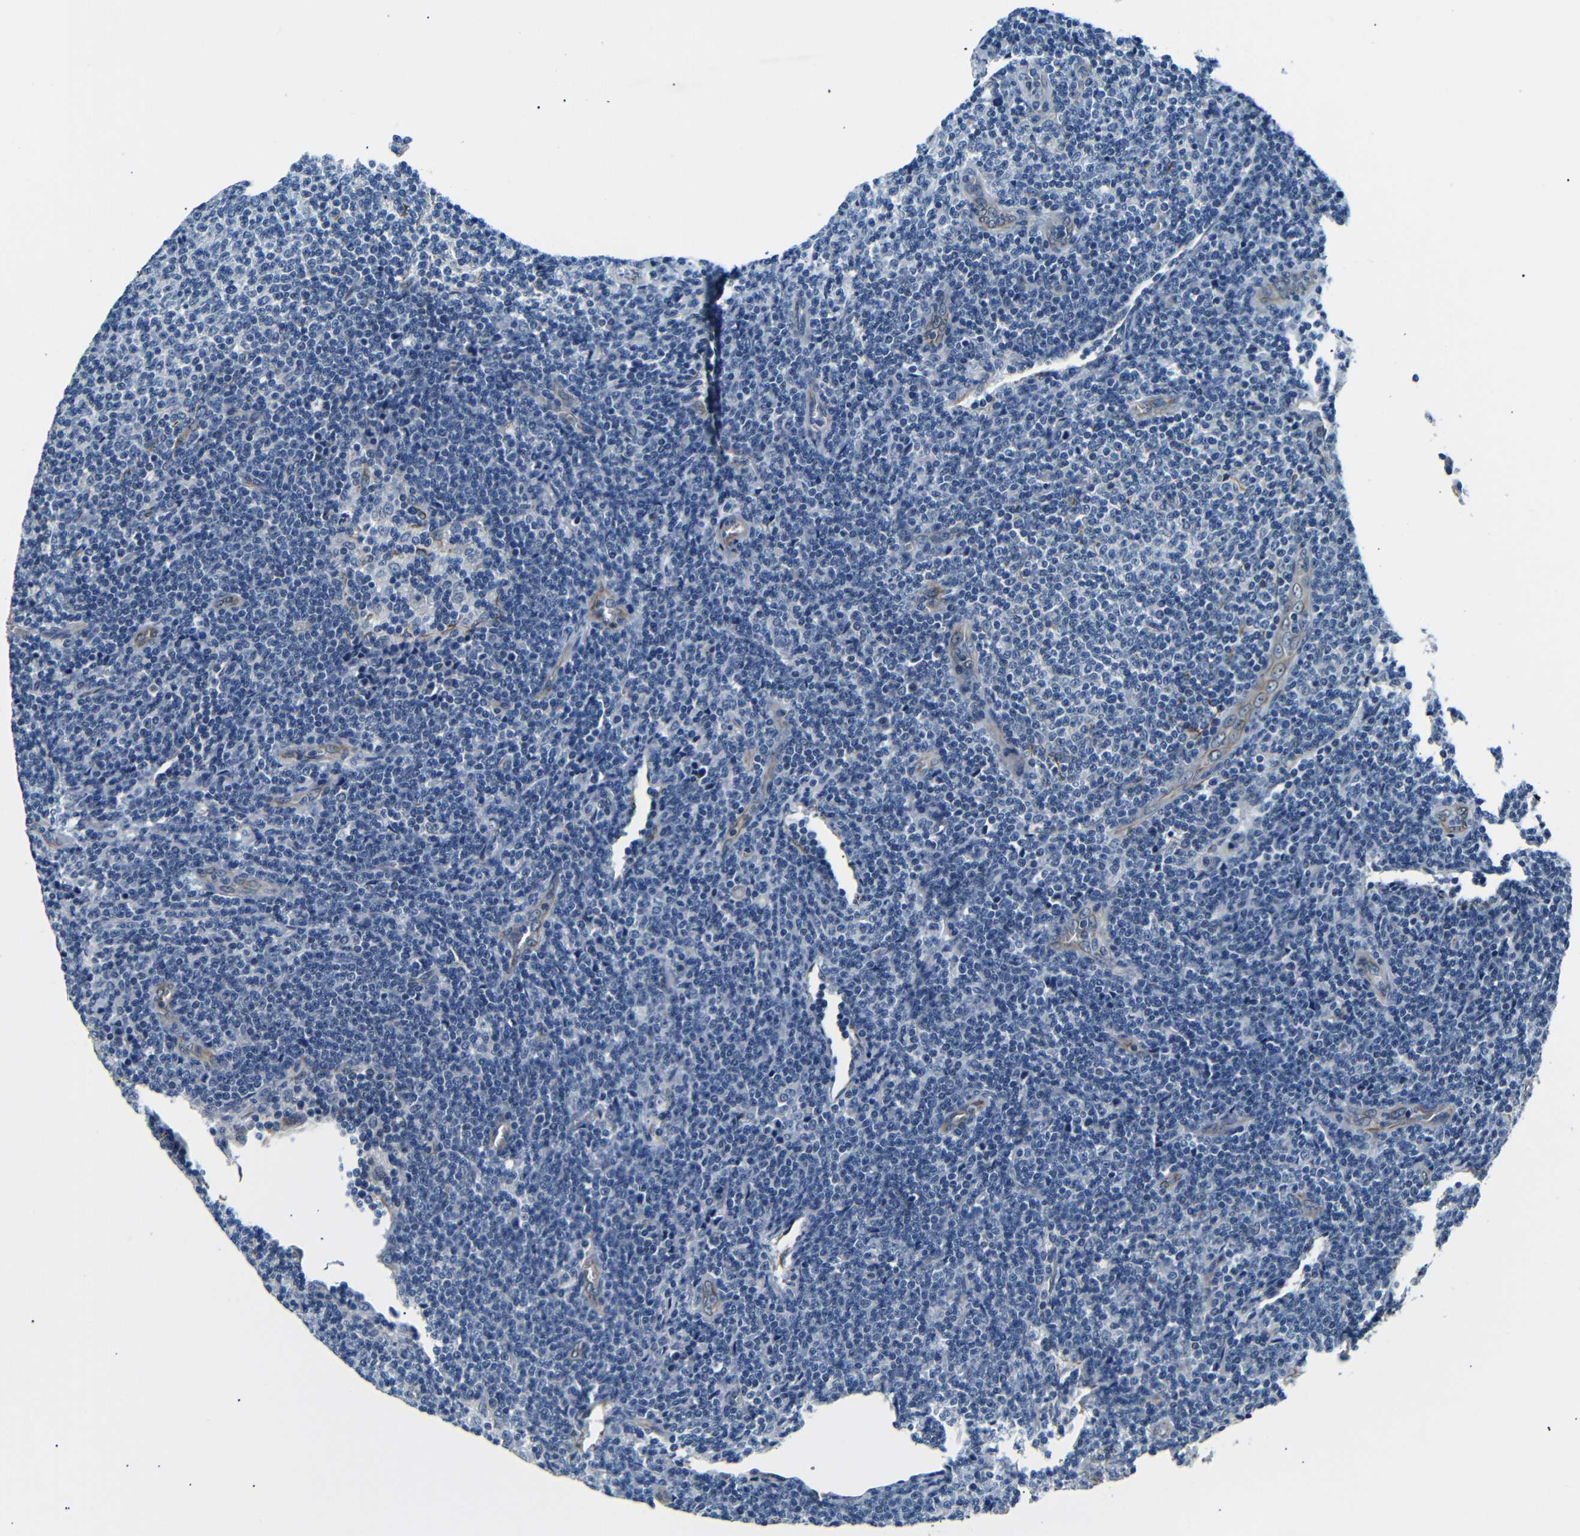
{"staining": {"intensity": "negative", "quantity": "none", "location": "none"}, "tissue": "lymphoma", "cell_type": "Tumor cells", "image_type": "cancer", "snomed": [{"axis": "morphology", "description": "Malignant lymphoma, non-Hodgkin's type, Low grade"}, {"axis": "topography", "description": "Lymph node"}], "caption": "Immunohistochemical staining of lymphoma displays no significant positivity in tumor cells.", "gene": "TAFA1", "patient": {"sex": "male", "age": 66}}